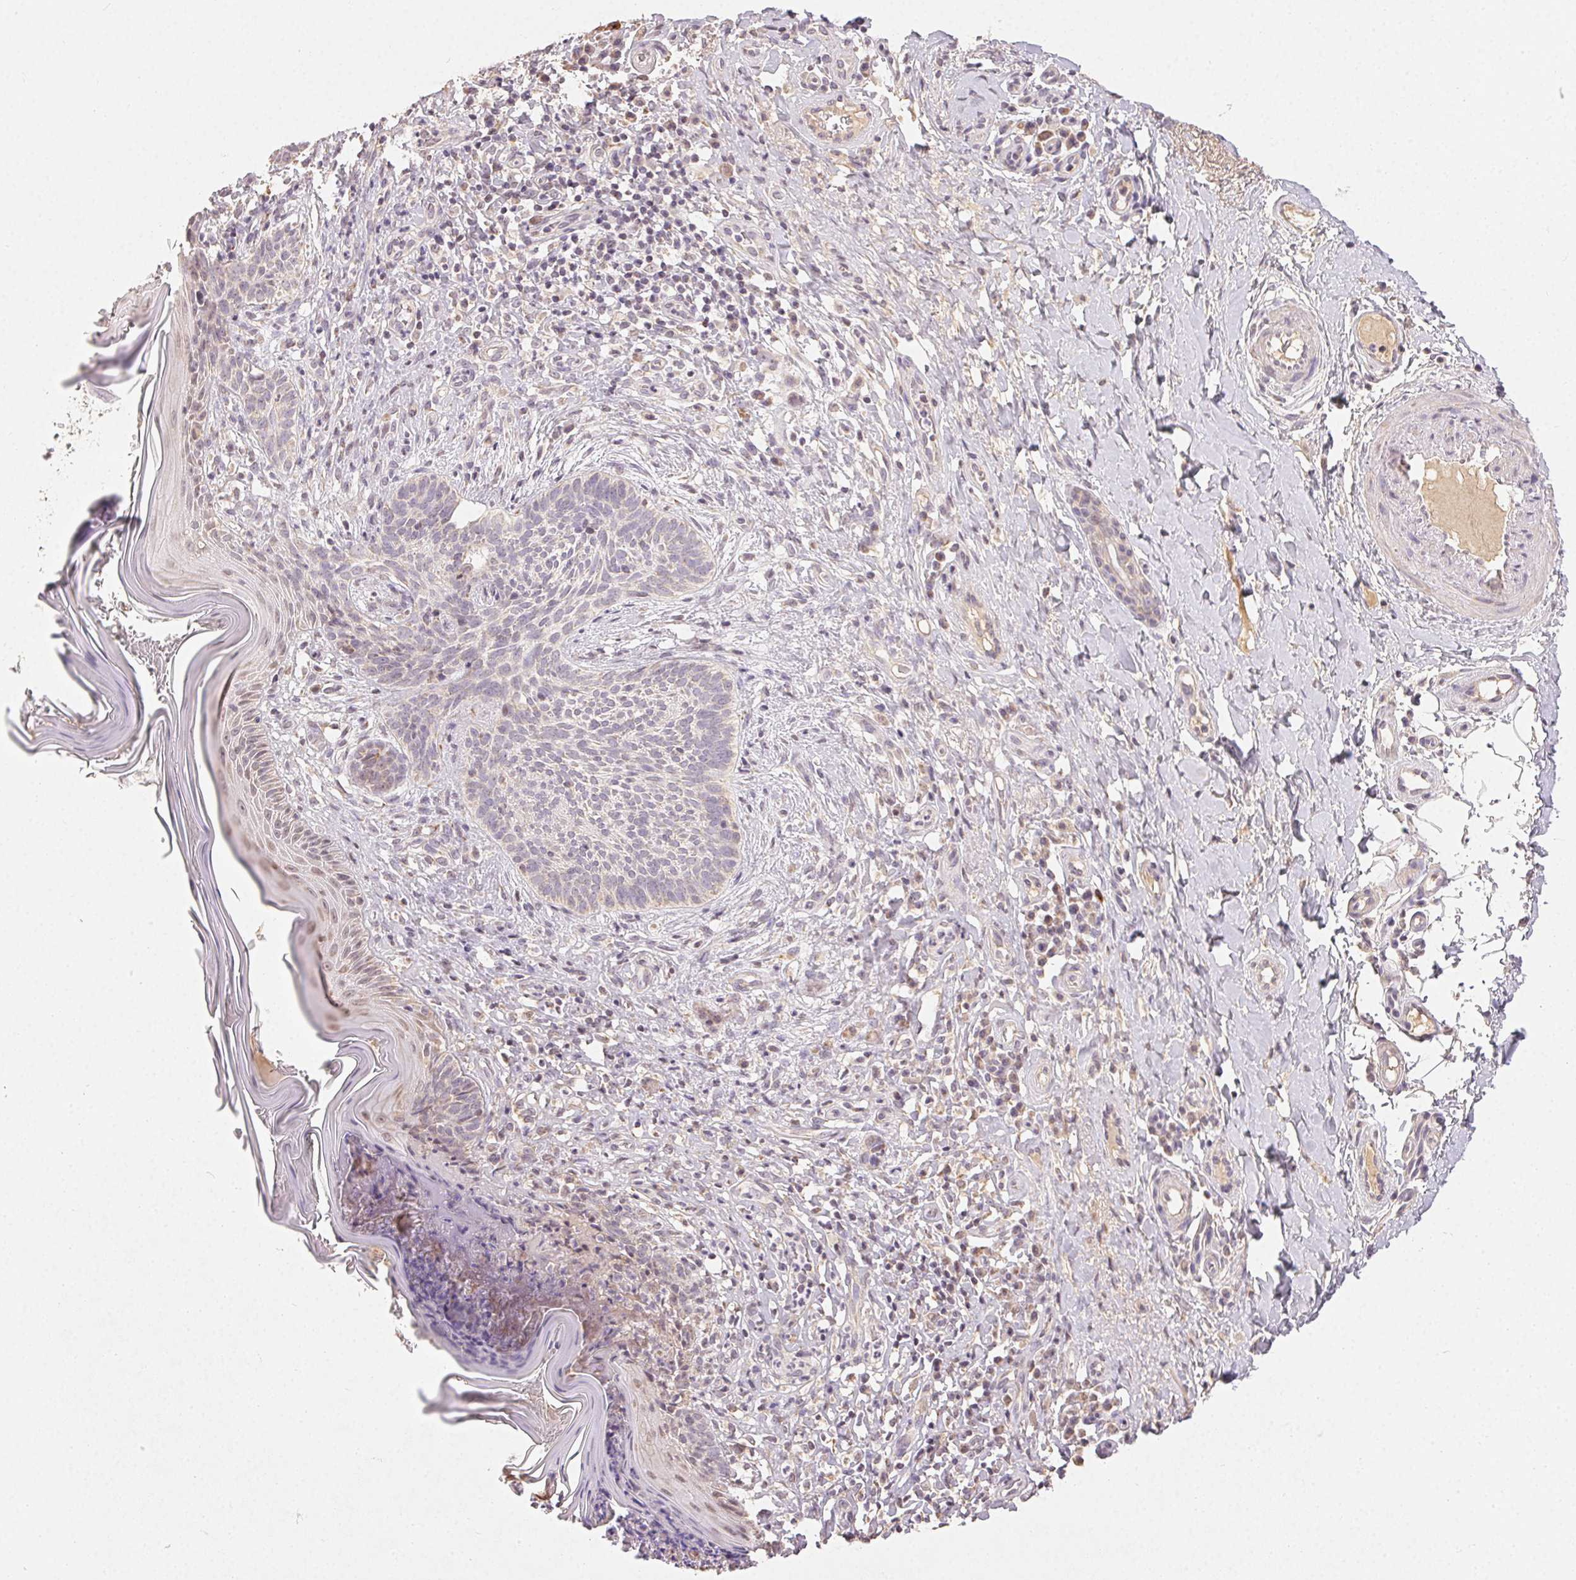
{"staining": {"intensity": "negative", "quantity": "none", "location": "none"}, "tissue": "skin cancer", "cell_type": "Tumor cells", "image_type": "cancer", "snomed": [{"axis": "morphology", "description": "Basal cell carcinoma"}, {"axis": "topography", "description": "Skin"}], "caption": "Immunohistochemistry of human skin cancer shows no expression in tumor cells.", "gene": "CLASP1", "patient": {"sex": "male", "age": 89}}